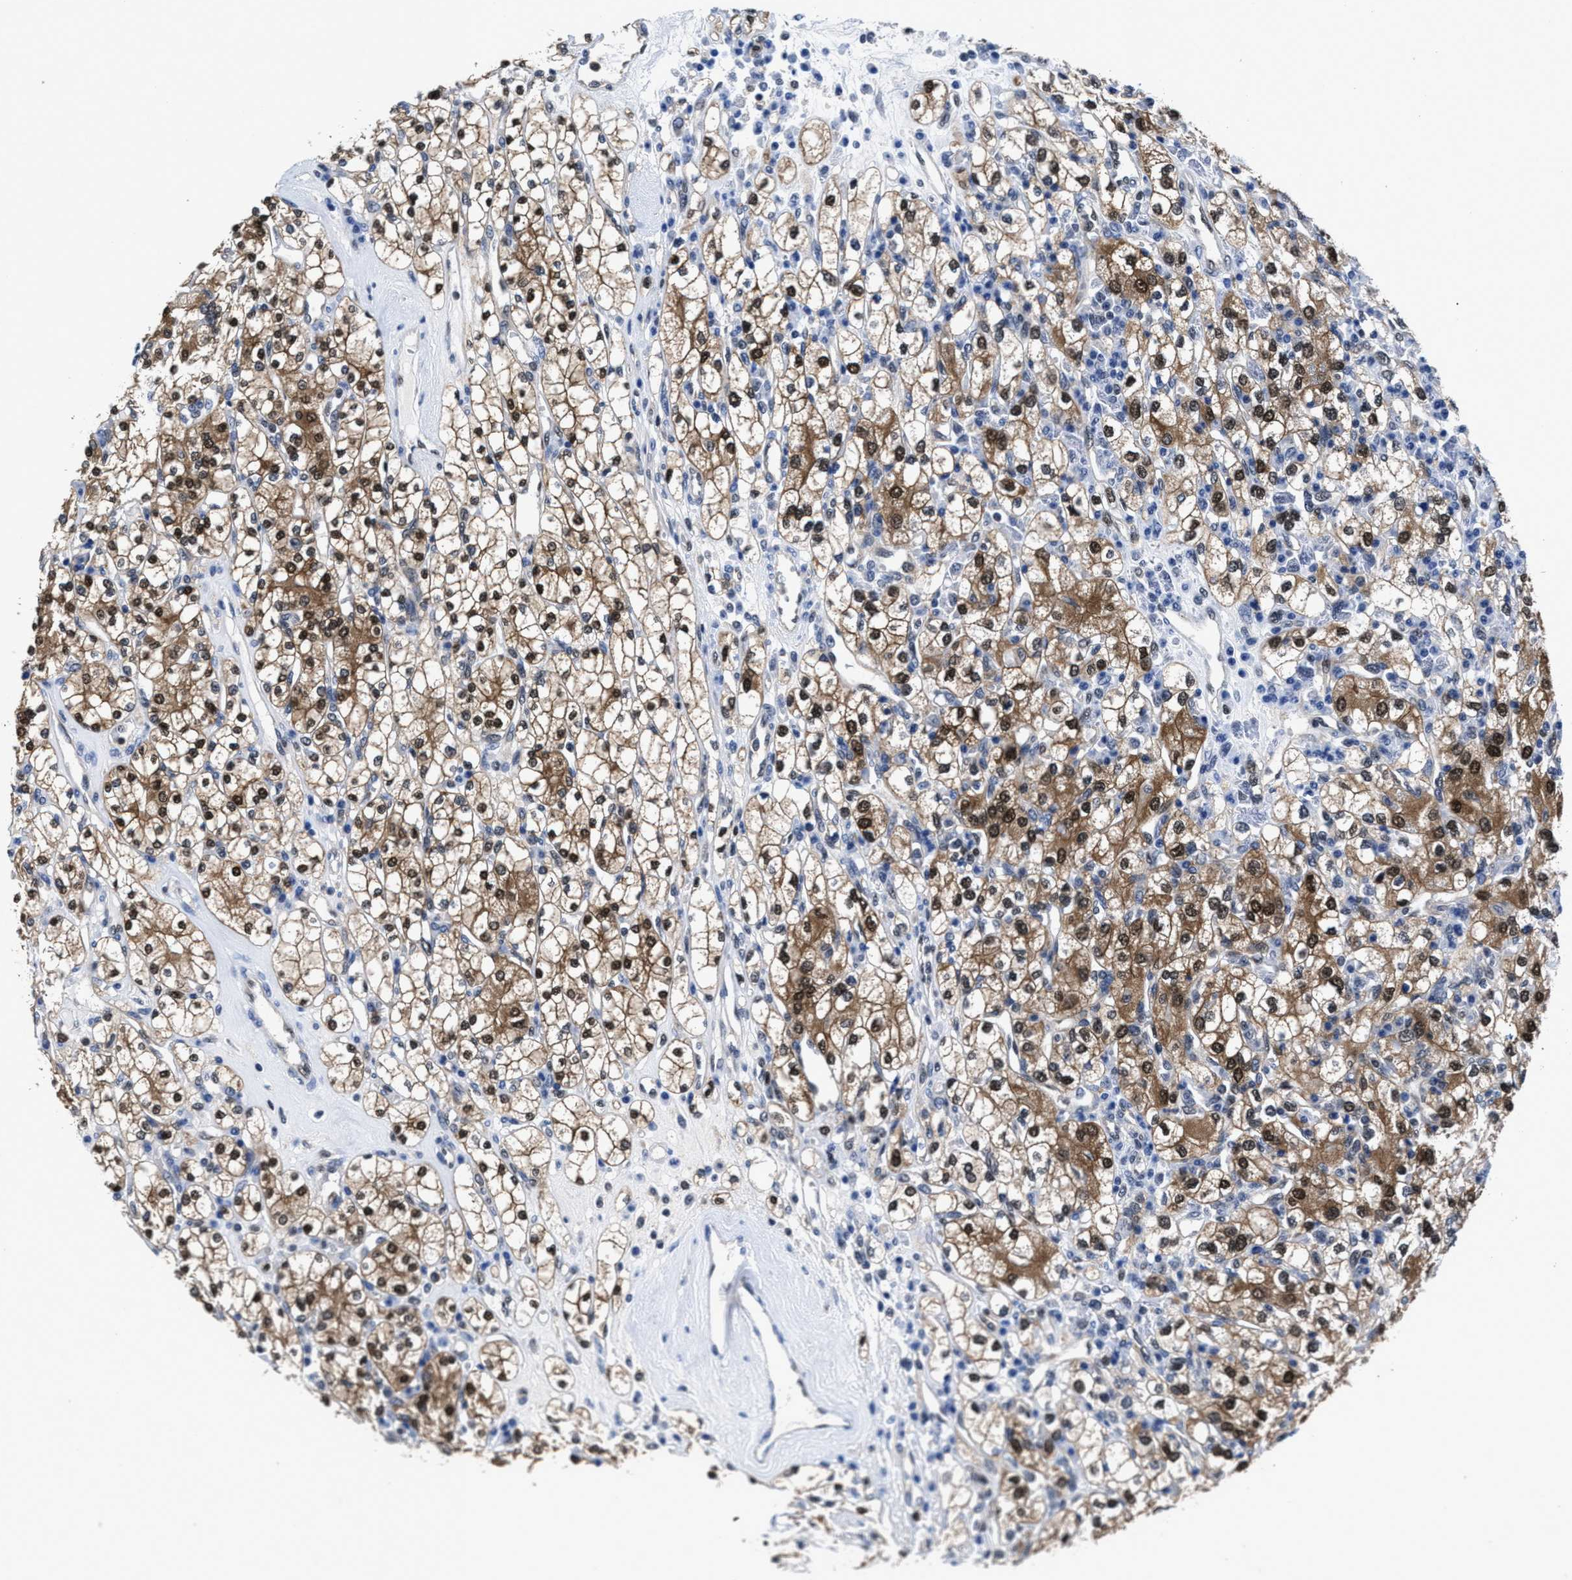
{"staining": {"intensity": "moderate", "quantity": ">75%", "location": "cytoplasmic/membranous,nuclear"}, "tissue": "renal cancer", "cell_type": "Tumor cells", "image_type": "cancer", "snomed": [{"axis": "morphology", "description": "Adenocarcinoma, NOS"}, {"axis": "topography", "description": "Kidney"}], "caption": "Moderate cytoplasmic/membranous and nuclear expression for a protein is appreciated in about >75% of tumor cells of adenocarcinoma (renal) using IHC.", "gene": "ACLY", "patient": {"sex": "male", "age": 77}}